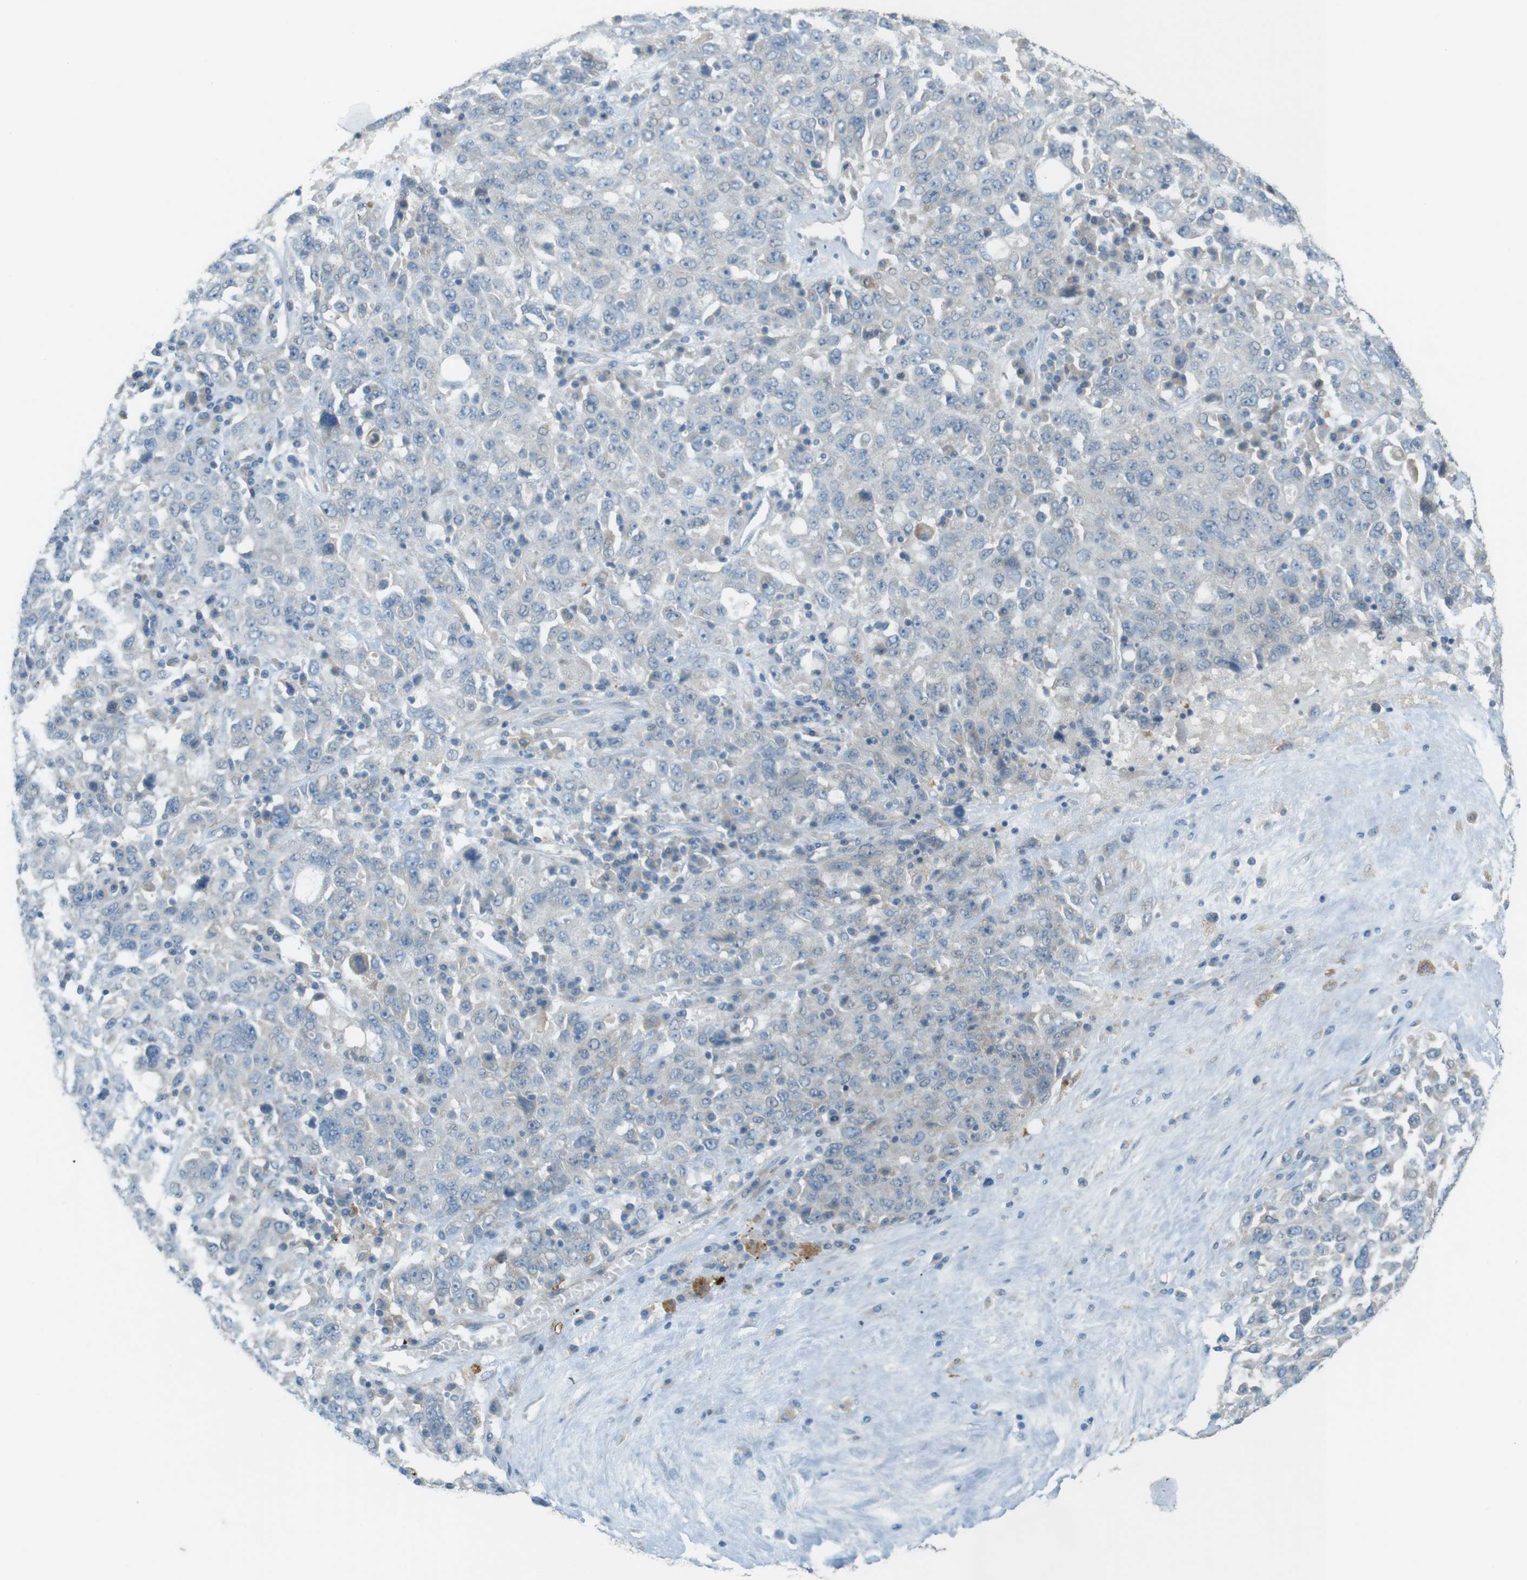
{"staining": {"intensity": "negative", "quantity": "none", "location": "none"}, "tissue": "ovarian cancer", "cell_type": "Tumor cells", "image_type": "cancer", "snomed": [{"axis": "morphology", "description": "Carcinoma, endometroid"}, {"axis": "topography", "description": "Ovary"}], "caption": "The micrograph shows no significant staining in tumor cells of endometroid carcinoma (ovarian).", "gene": "TMEM41B", "patient": {"sex": "female", "age": 62}}